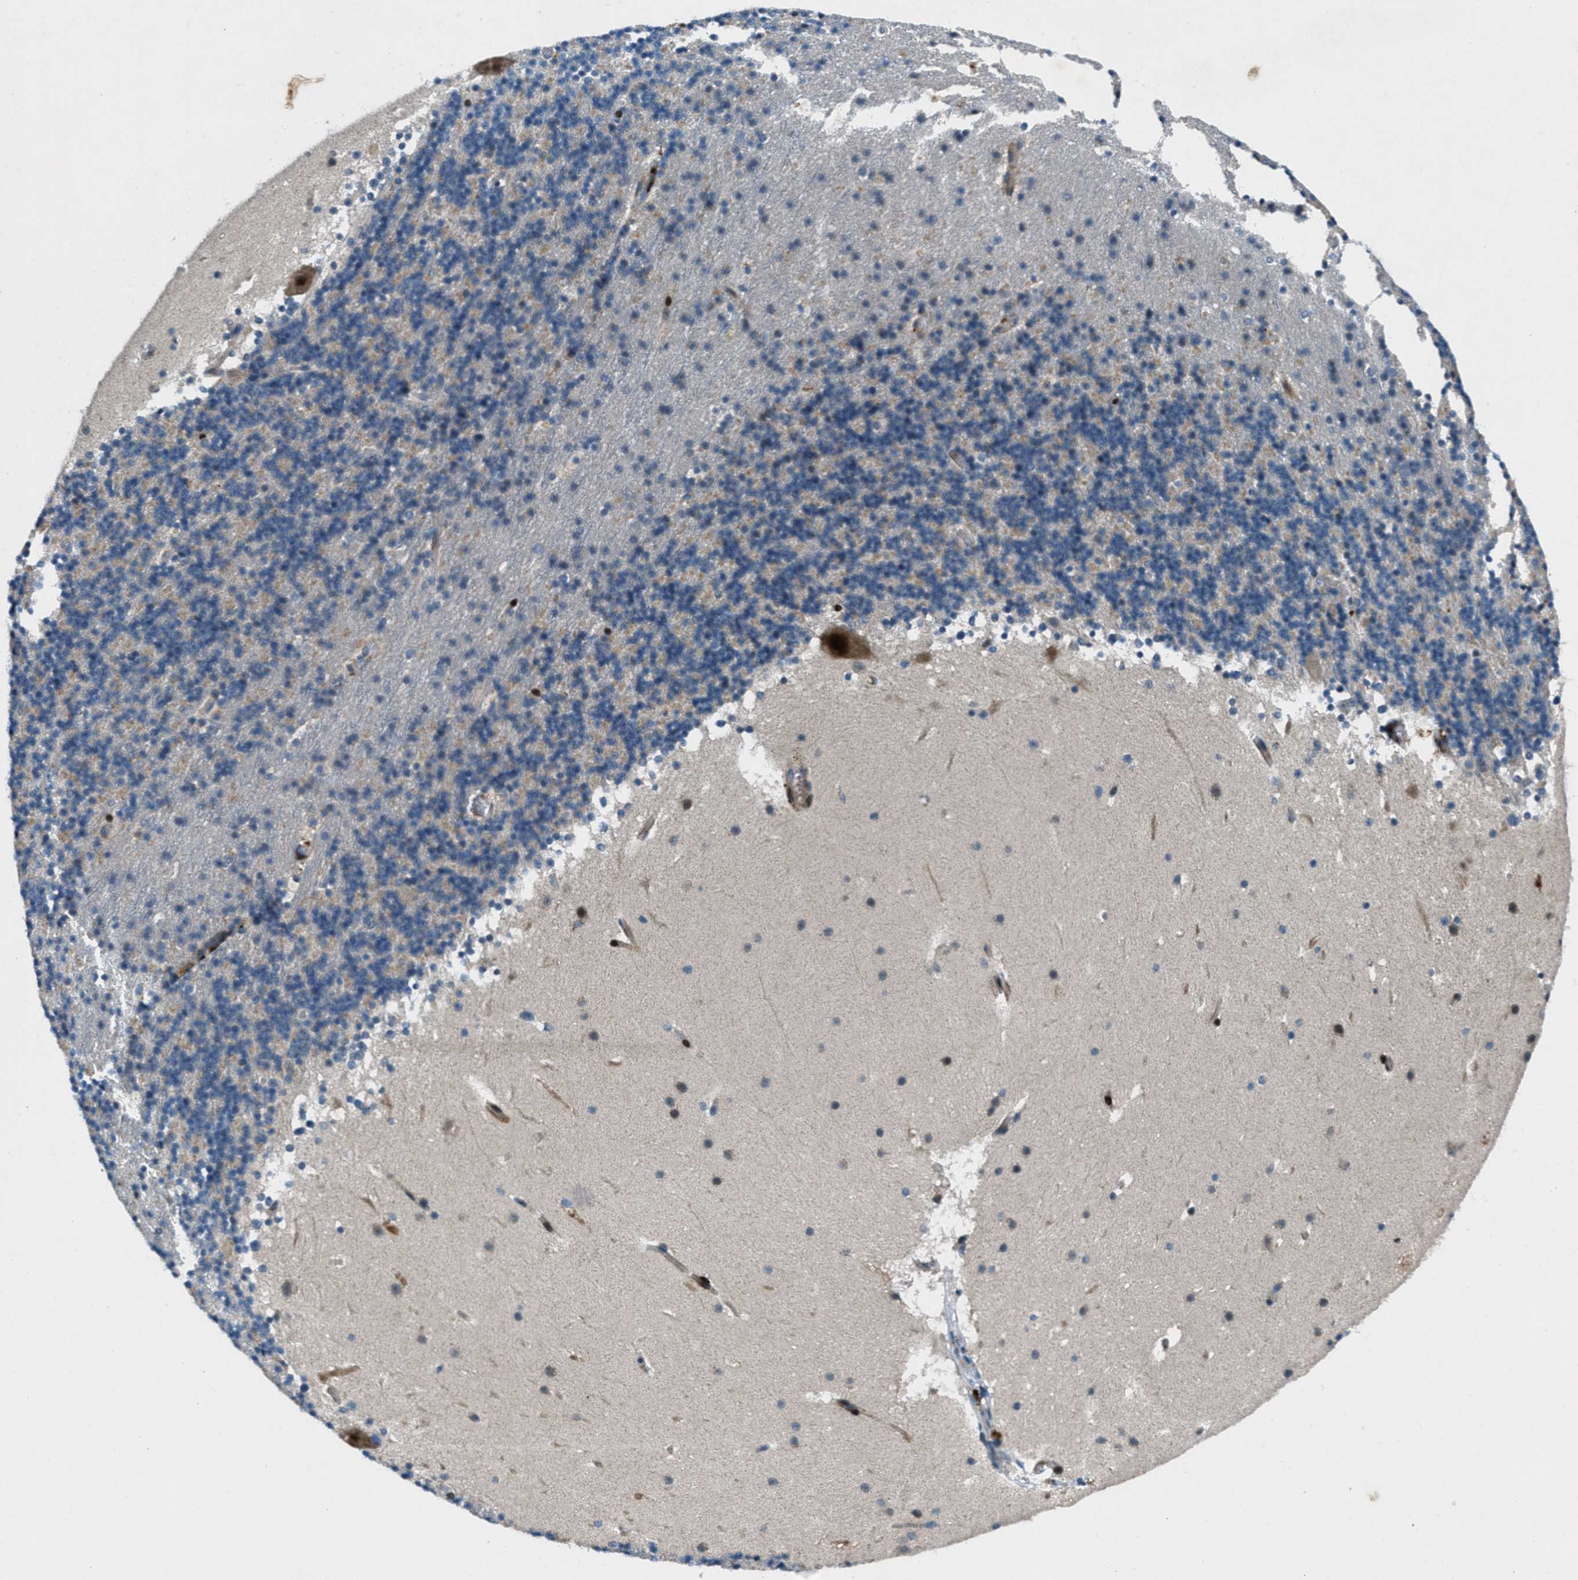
{"staining": {"intensity": "weak", "quantity": "25%-75%", "location": "cytoplasmic/membranous"}, "tissue": "cerebellum", "cell_type": "Cells in granular layer", "image_type": "normal", "snomed": [{"axis": "morphology", "description": "Normal tissue, NOS"}, {"axis": "topography", "description": "Cerebellum"}], "caption": "Benign cerebellum was stained to show a protein in brown. There is low levels of weak cytoplasmic/membranous expression in about 25%-75% of cells in granular layer. The staining was performed using DAB (3,3'-diaminobenzidine) to visualize the protein expression in brown, while the nuclei were stained in blue with hematoxylin (Magnification: 20x).", "gene": "CLEC2D", "patient": {"sex": "male", "age": 45}}